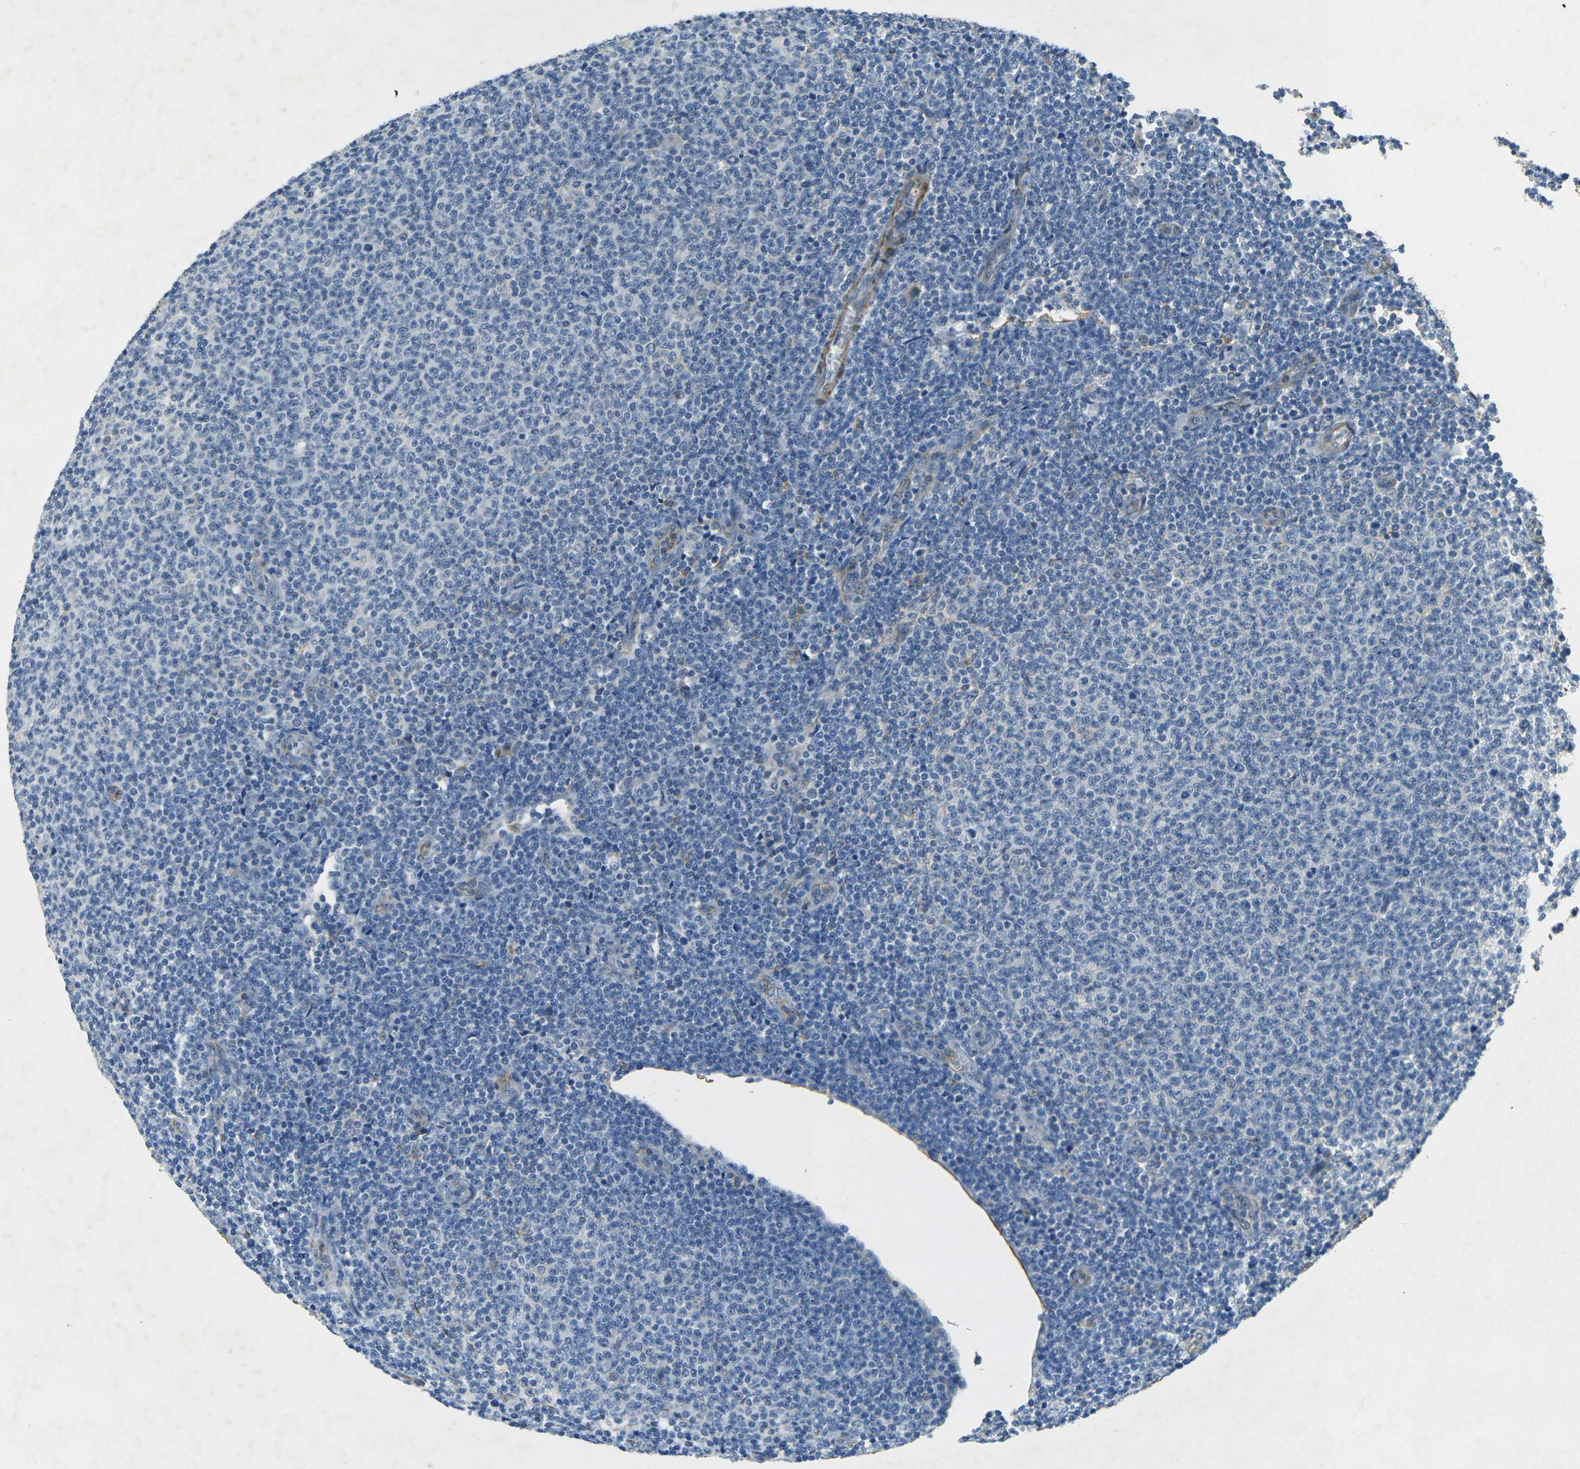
{"staining": {"intensity": "negative", "quantity": "none", "location": "none"}, "tissue": "lymphoma", "cell_type": "Tumor cells", "image_type": "cancer", "snomed": [{"axis": "morphology", "description": "Malignant lymphoma, non-Hodgkin's type, Low grade"}, {"axis": "topography", "description": "Lymph node"}], "caption": "Protein analysis of lymphoma reveals no significant positivity in tumor cells. (Immunohistochemistry (ihc), brightfield microscopy, high magnification).", "gene": "SORT1", "patient": {"sex": "male", "age": 66}}